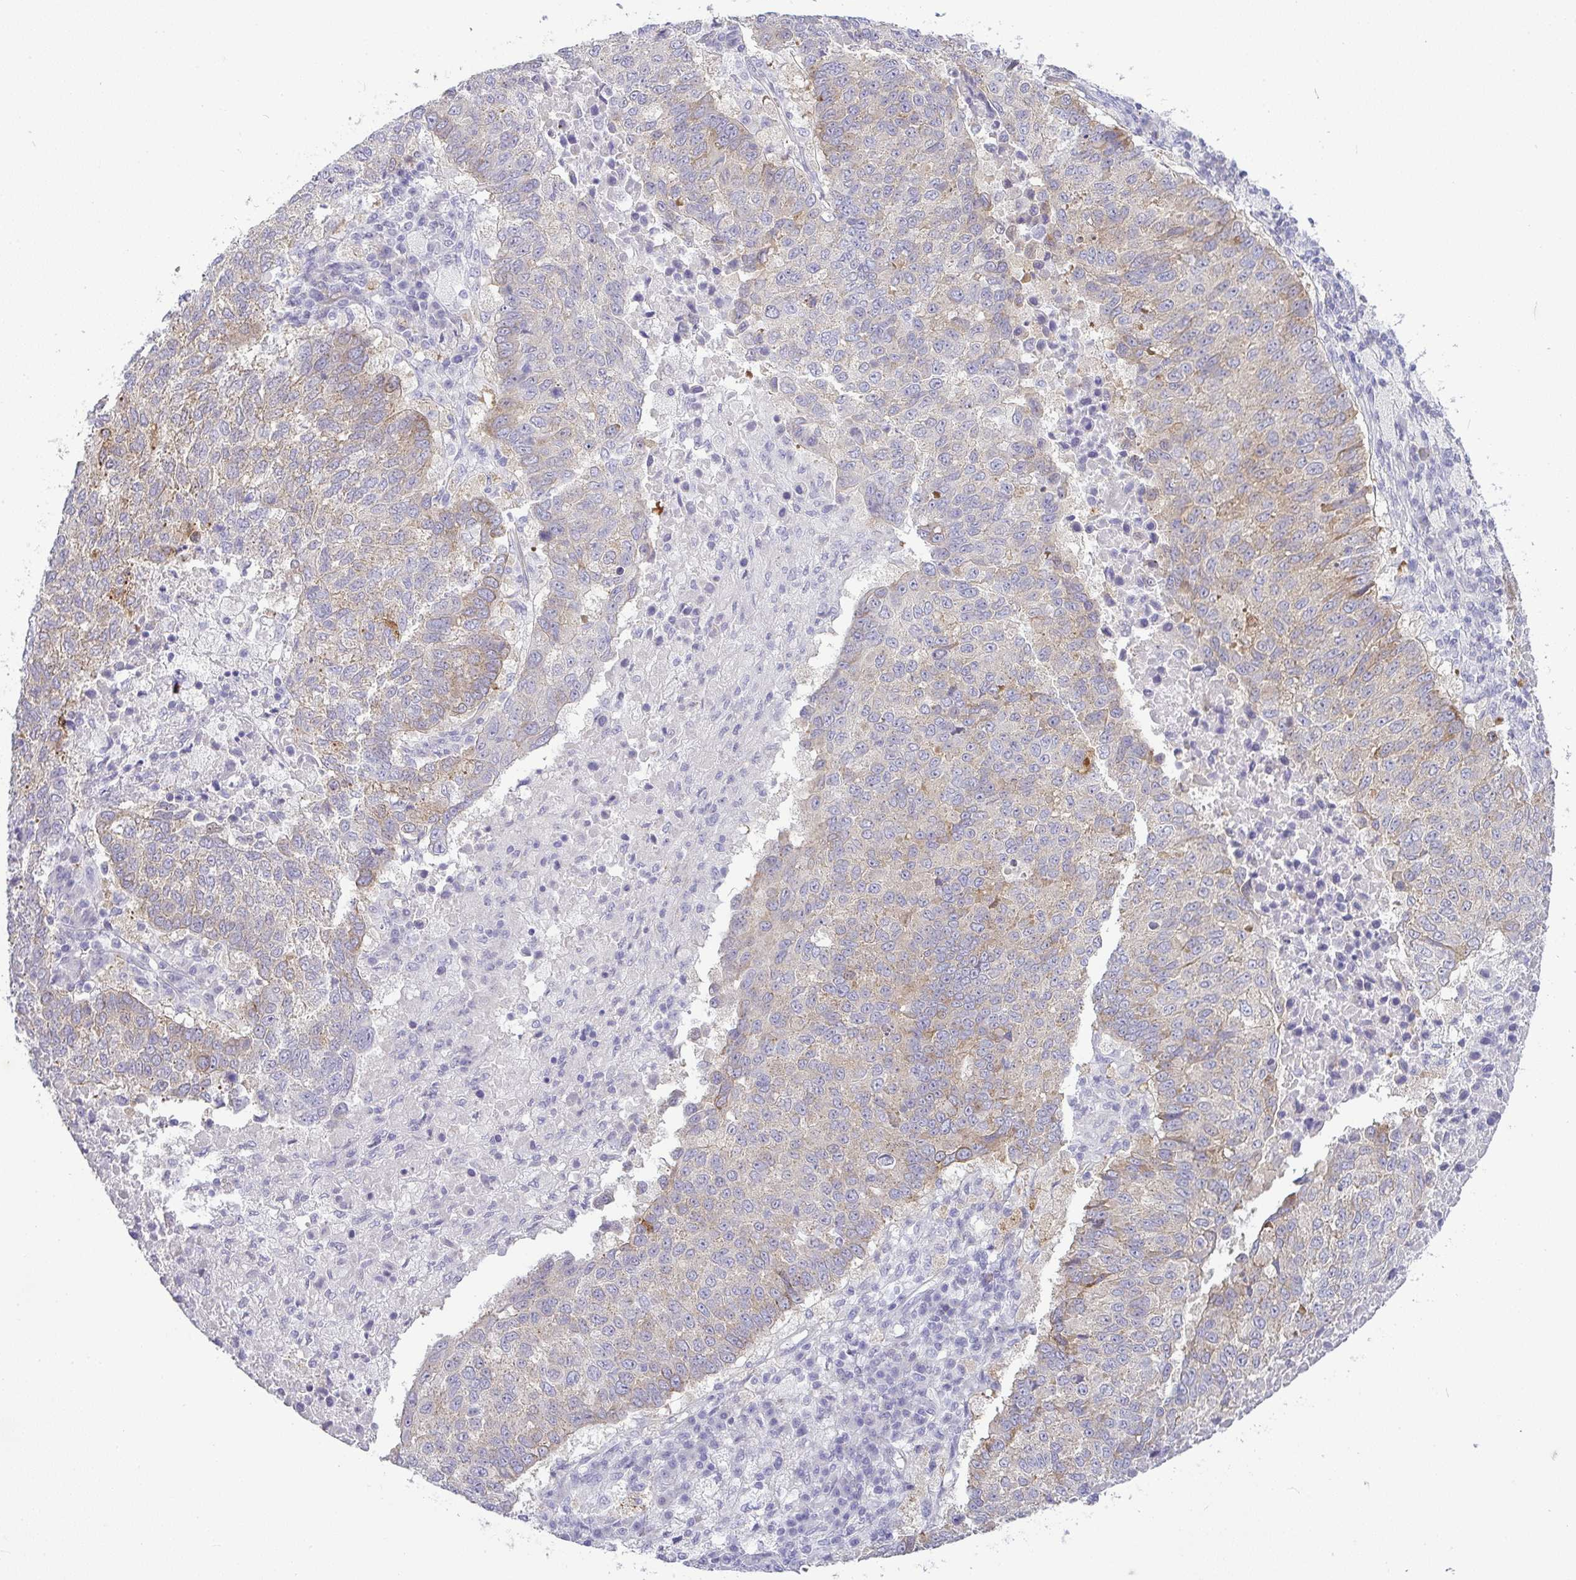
{"staining": {"intensity": "moderate", "quantity": "<25%", "location": "cytoplasmic/membranous"}, "tissue": "lung cancer", "cell_type": "Tumor cells", "image_type": "cancer", "snomed": [{"axis": "morphology", "description": "Squamous cell carcinoma, NOS"}, {"axis": "topography", "description": "Lung"}], "caption": "Tumor cells reveal moderate cytoplasmic/membranous staining in approximately <25% of cells in lung squamous cell carcinoma.", "gene": "LIPE", "patient": {"sex": "male", "age": 73}}